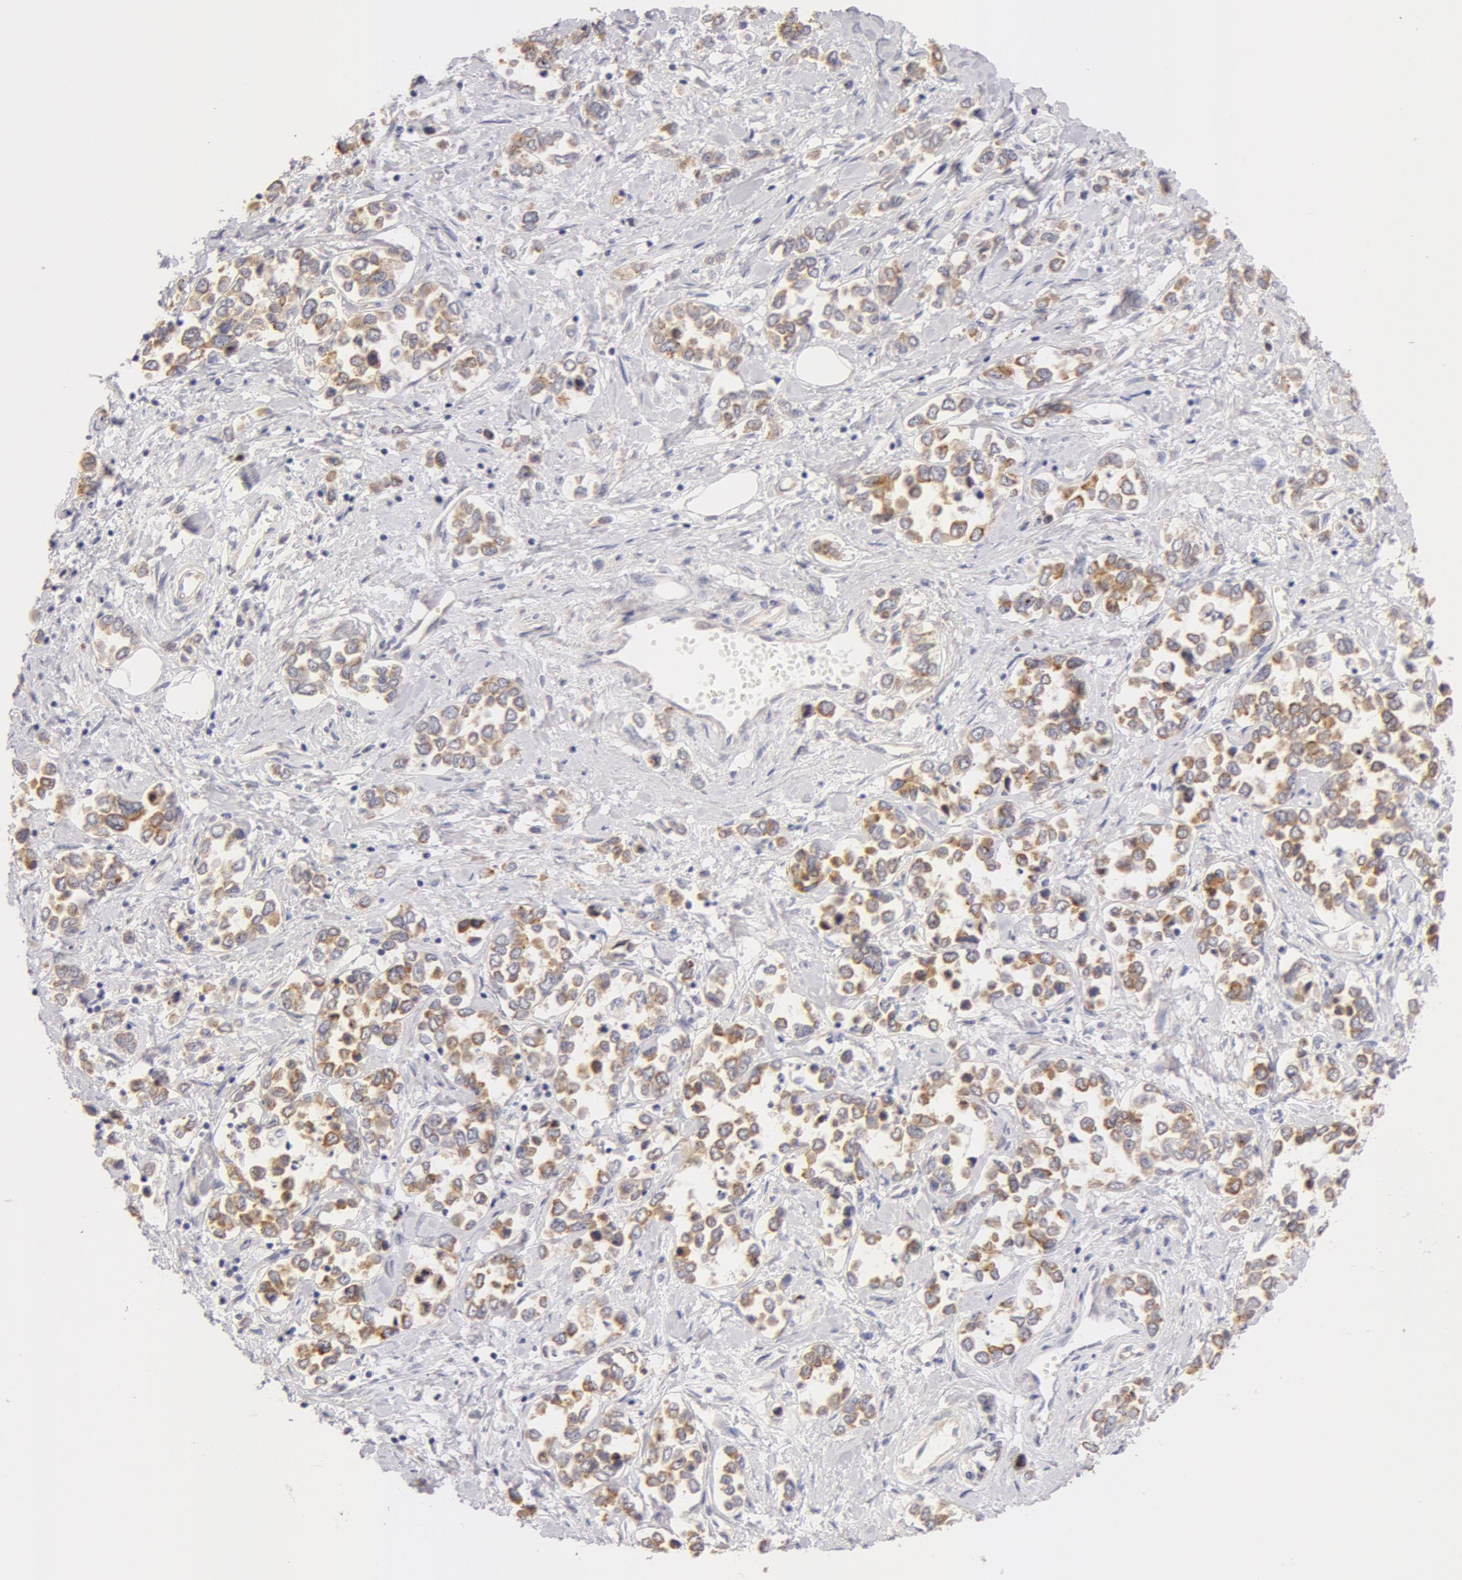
{"staining": {"intensity": "negative", "quantity": "none", "location": "none"}, "tissue": "stomach cancer", "cell_type": "Tumor cells", "image_type": "cancer", "snomed": [{"axis": "morphology", "description": "Adenocarcinoma, NOS"}, {"axis": "topography", "description": "Stomach, upper"}], "caption": "Stomach cancer stained for a protein using immunohistochemistry exhibits no staining tumor cells.", "gene": "DDX3Y", "patient": {"sex": "male", "age": 76}}